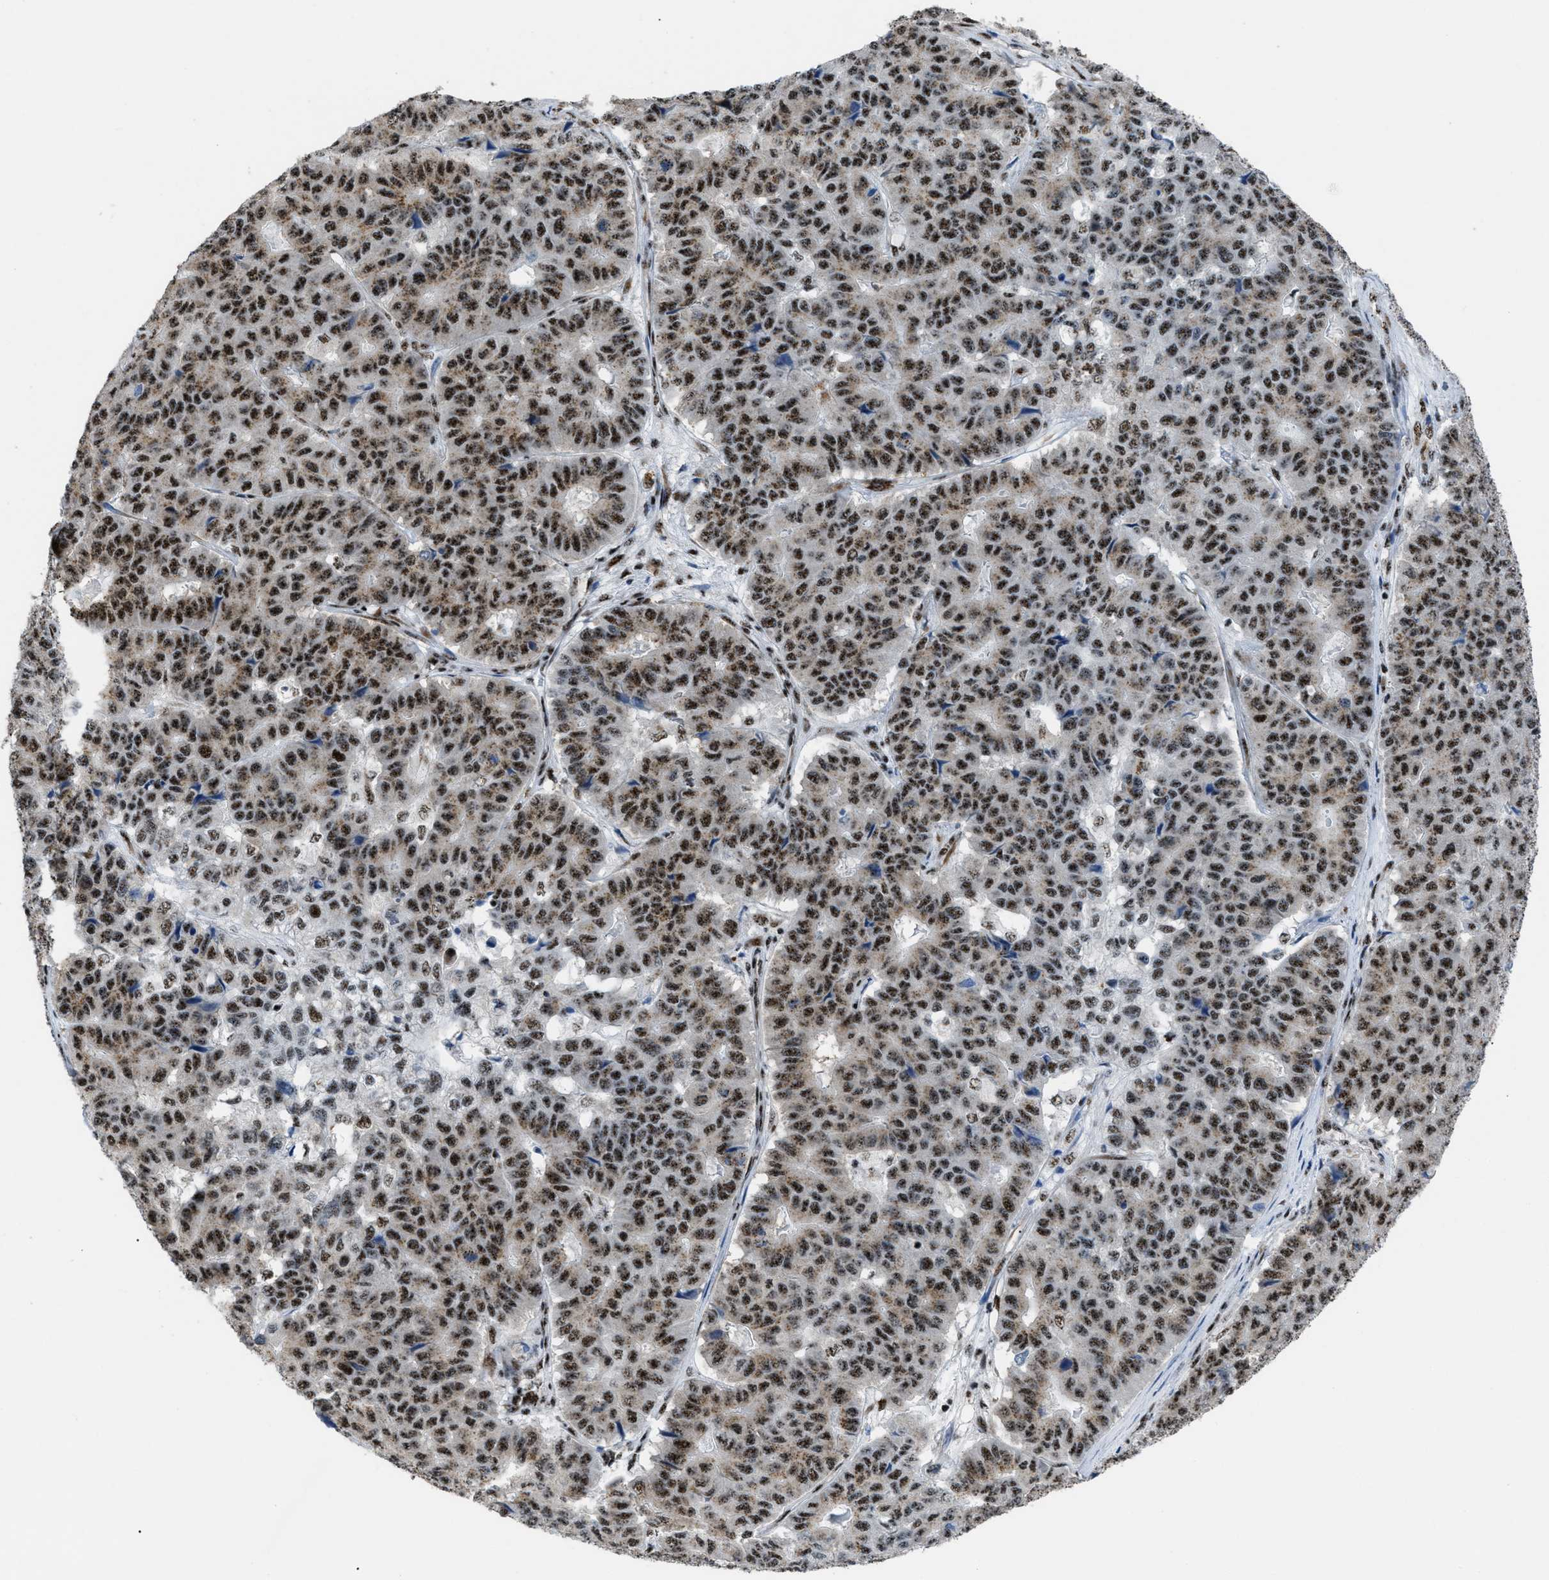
{"staining": {"intensity": "strong", "quantity": ">75%", "location": "nuclear"}, "tissue": "pancreatic cancer", "cell_type": "Tumor cells", "image_type": "cancer", "snomed": [{"axis": "morphology", "description": "Adenocarcinoma, NOS"}, {"axis": "topography", "description": "Pancreas"}], "caption": "Immunohistochemistry (IHC) (DAB) staining of pancreatic adenocarcinoma displays strong nuclear protein staining in about >75% of tumor cells.", "gene": "CDR2", "patient": {"sex": "male", "age": 50}}